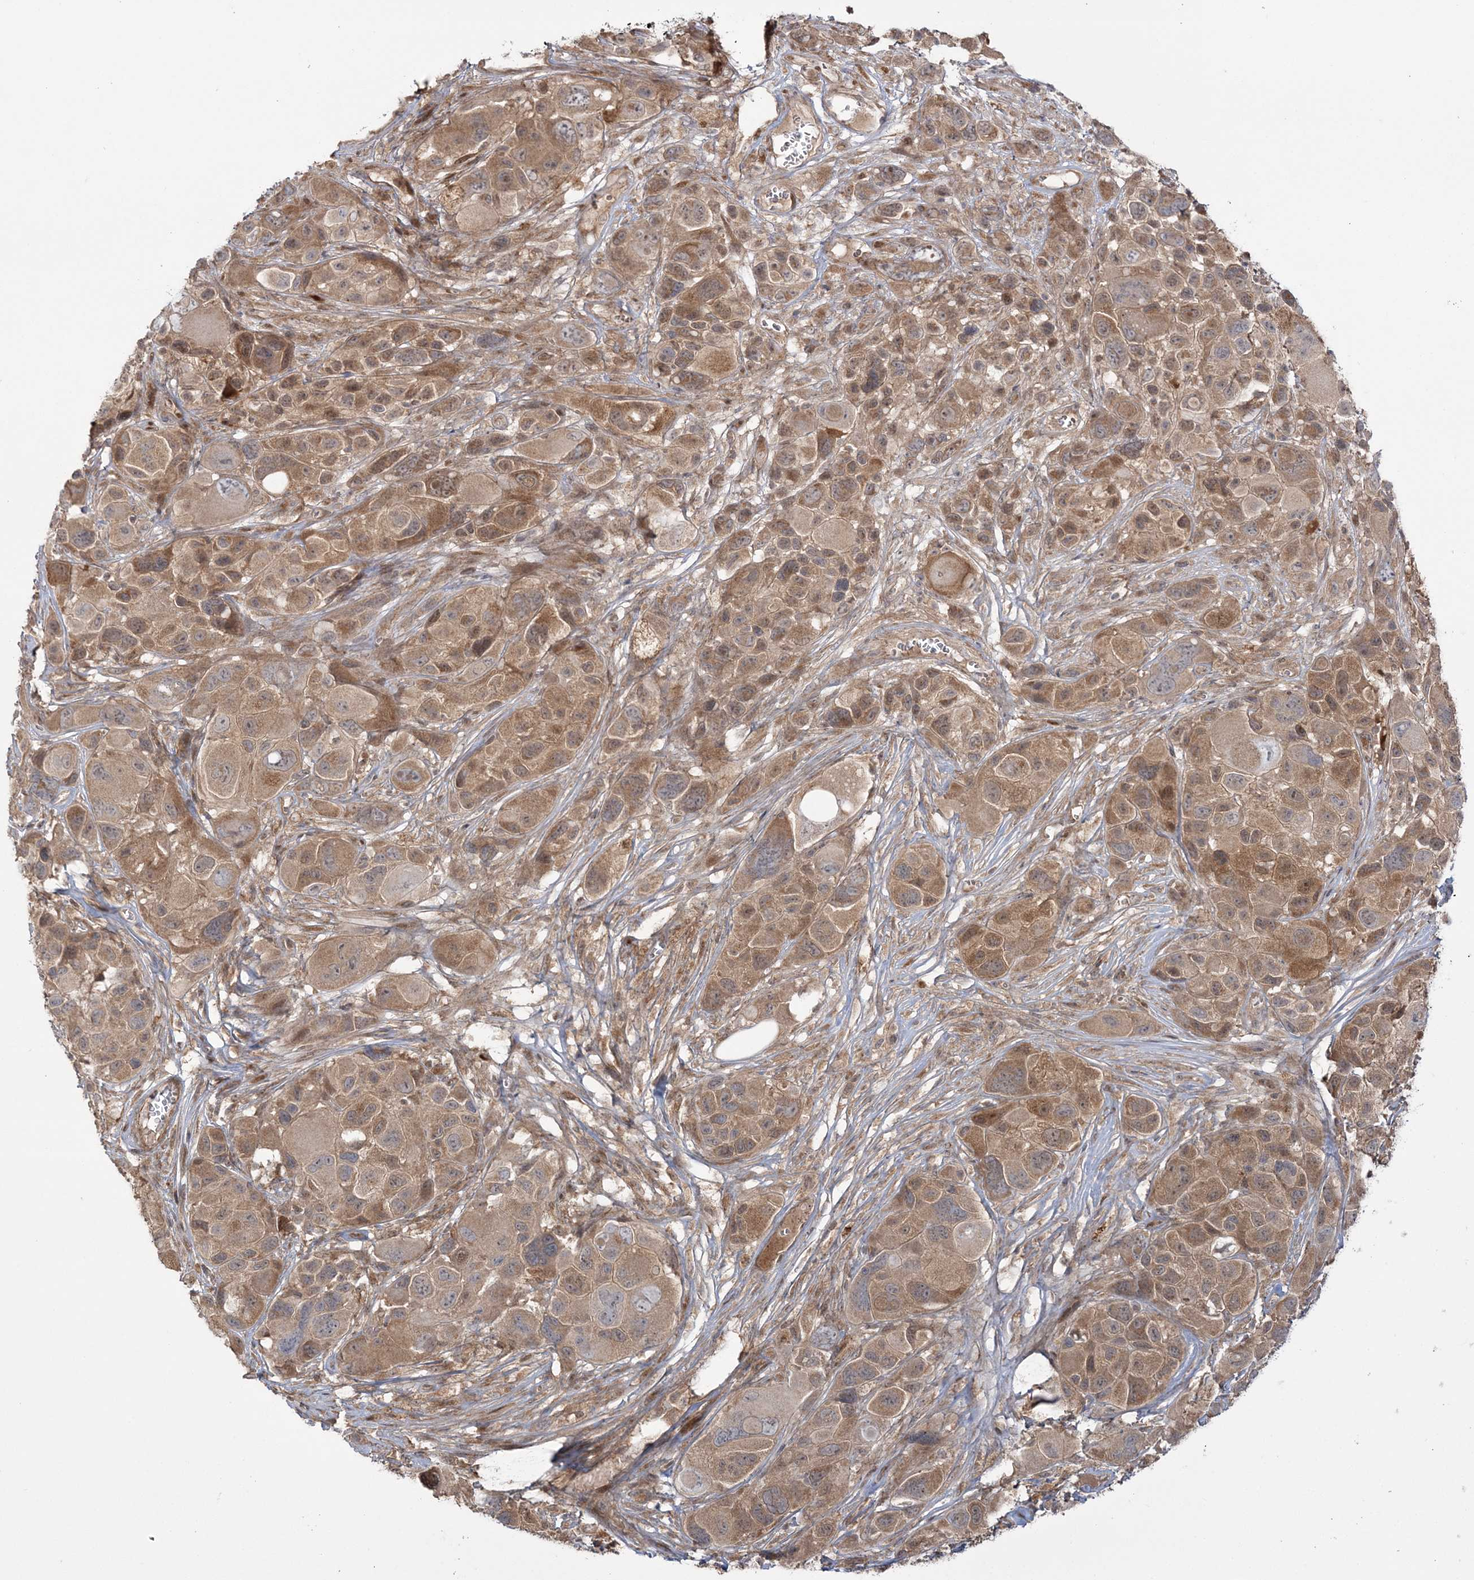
{"staining": {"intensity": "moderate", "quantity": ">75%", "location": "cytoplasmic/membranous"}, "tissue": "melanoma", "cell_type": "Tumor cells", "image_type": "cancer", "snomed": [{"axis": "morphology", "description": "Malignant melanoma, NOS"}, {"axis": "topography", "description": "Skin of trunk"}], "caption": "About >75% of tumor cells in human melanoma reveal moderate cytoplasmic/membranous protein expression as visualized by brown immunohistochemical staining.", "gene": "MOCS2", "patient": {"sex": "male", "age": 71}}